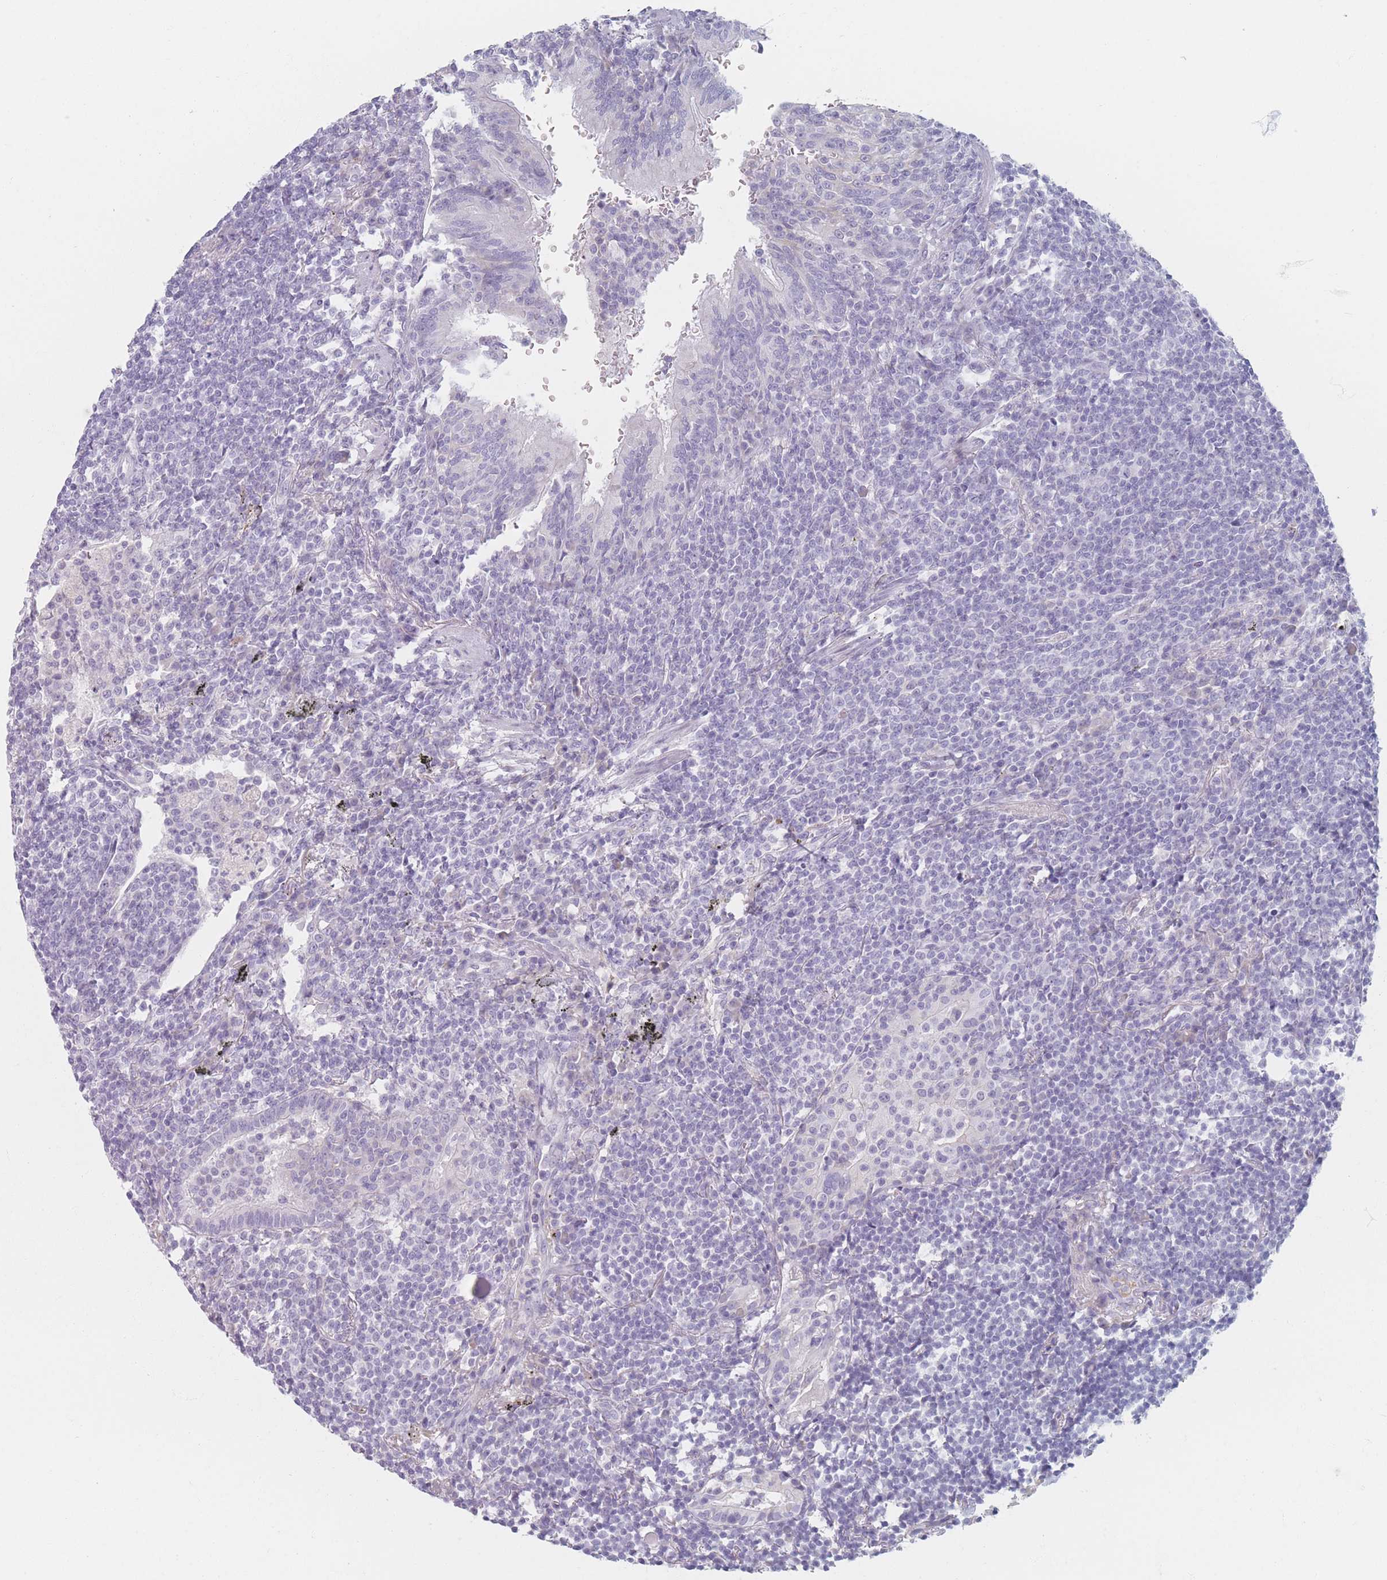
{"staining": {"intensity": "negative", "quantity": "none", "location": "none"}, "tissue": "lymphoma", "cell_type": "Tumor cells", "image_type": "cancer", "snomed": [{"axis": "morphology", "description": "Malignant lymphoma, non-Hodgkin's type, Low grade"}, {"axis": "topography", "description": "Lung"}], "caption": "Micrograph shows no significant protein staining in tumor cells of lymphoma. Brightfield microscopy of immunohistochemistry (IHC) stained with DAB (3,3'-diaminobenzidine) (brown) and hematoxylin (blue), captured at high magnification.", "gene": "PIGM", "patient": {"sex": "female", "age": 71}}